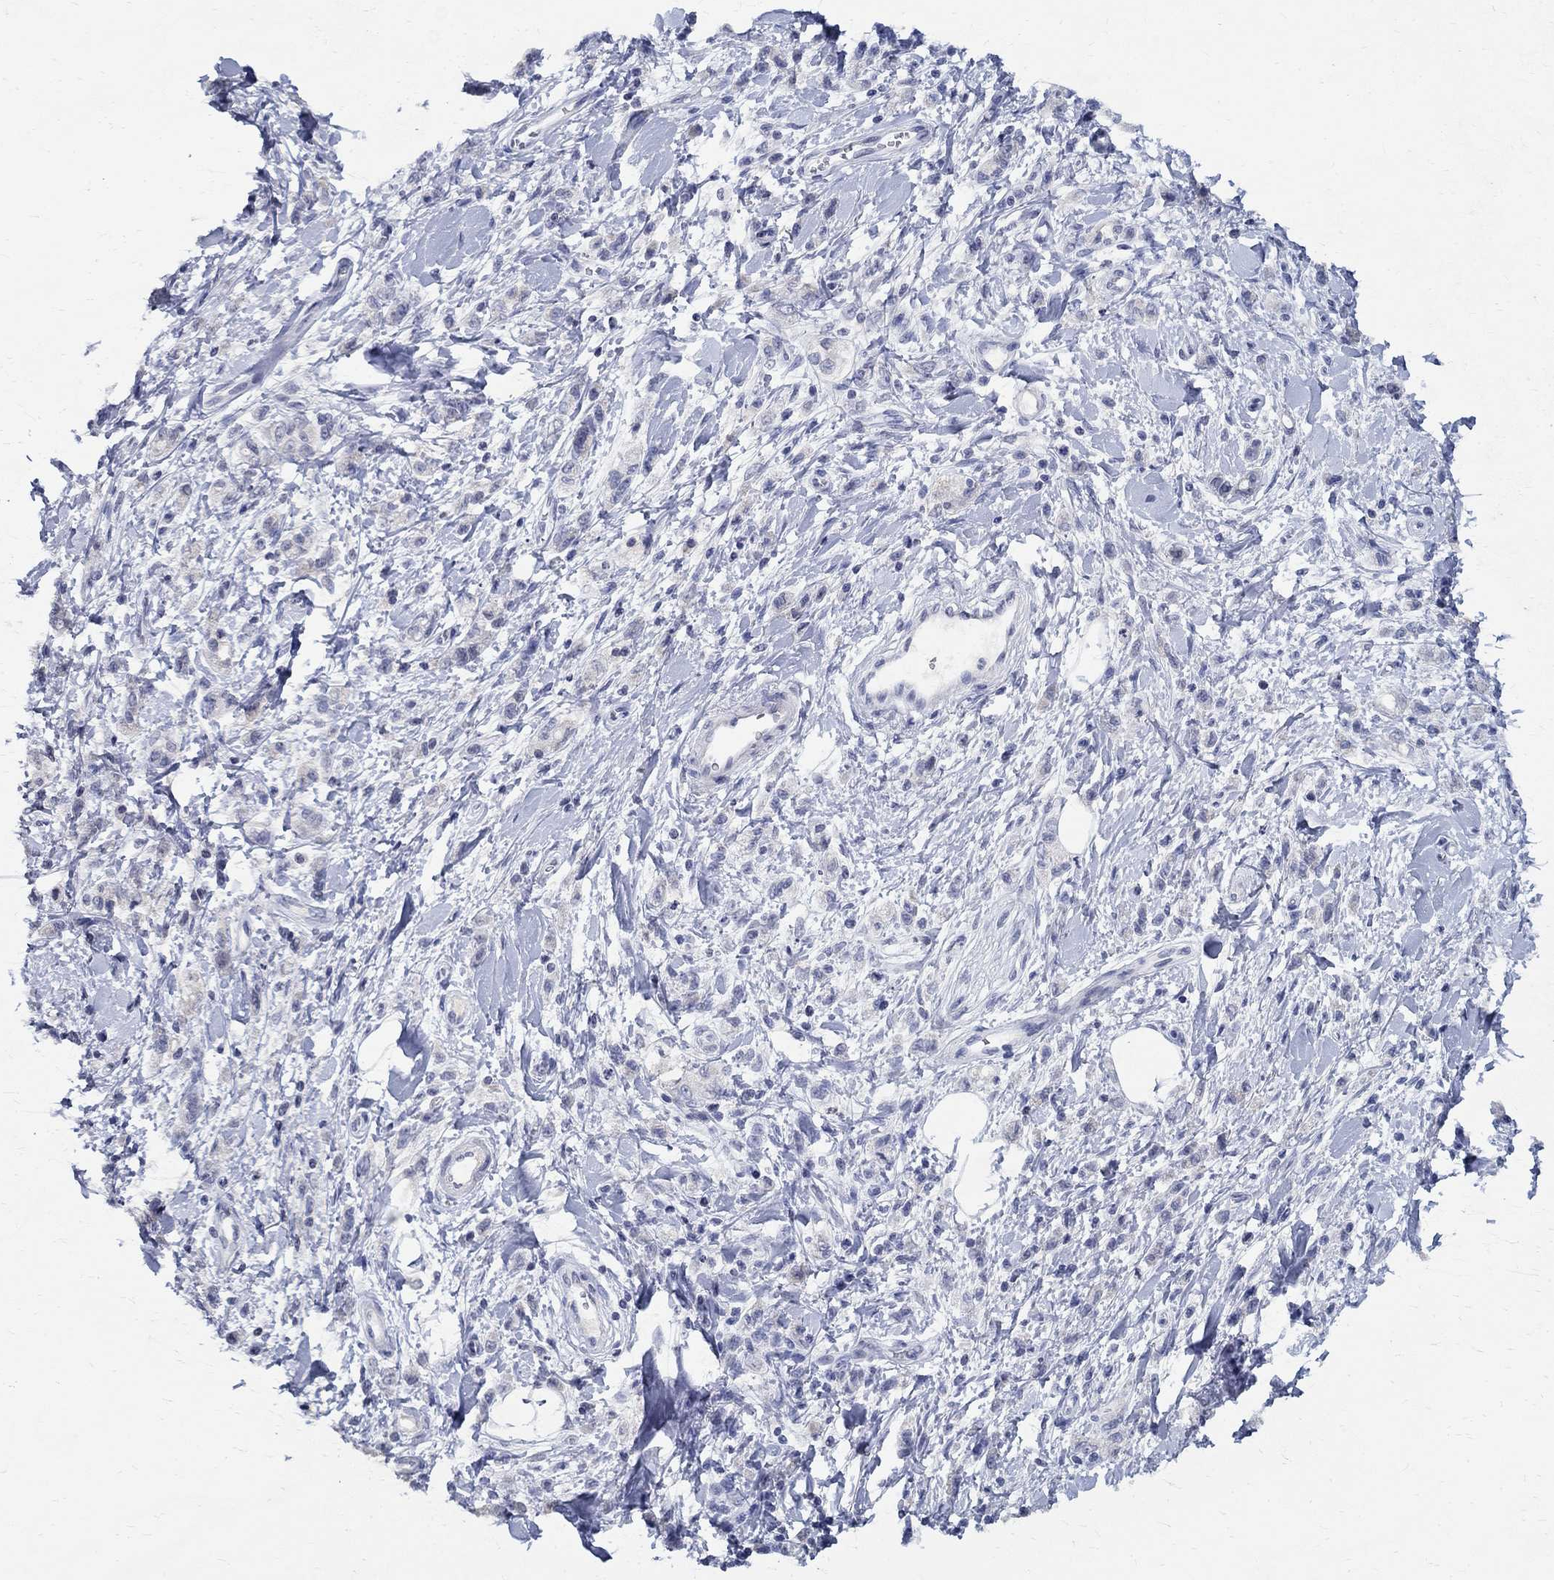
{"staining": {"intensity": "negative", "quantity": "none", "location": "none"}, "tissue": "stomach cancer", "cell_type": "Tumor cells", "image_type": "cancer", "snomed": [{"axis": "morphology", "description": "Adenocarcinoma, NOS"}, {"axis": "topography", "description": "Stomach"}], "caption": "High magnification brightfield microscopy of stomach adenocarcinoma stained with DAB (3,3'-diaminobenzidine) (brown) and counterstained with hematoxylin (blue): tumor cells show no significant positivity.", "gene": "CETN1", "patient": {"sex": "male", "age": 77}}